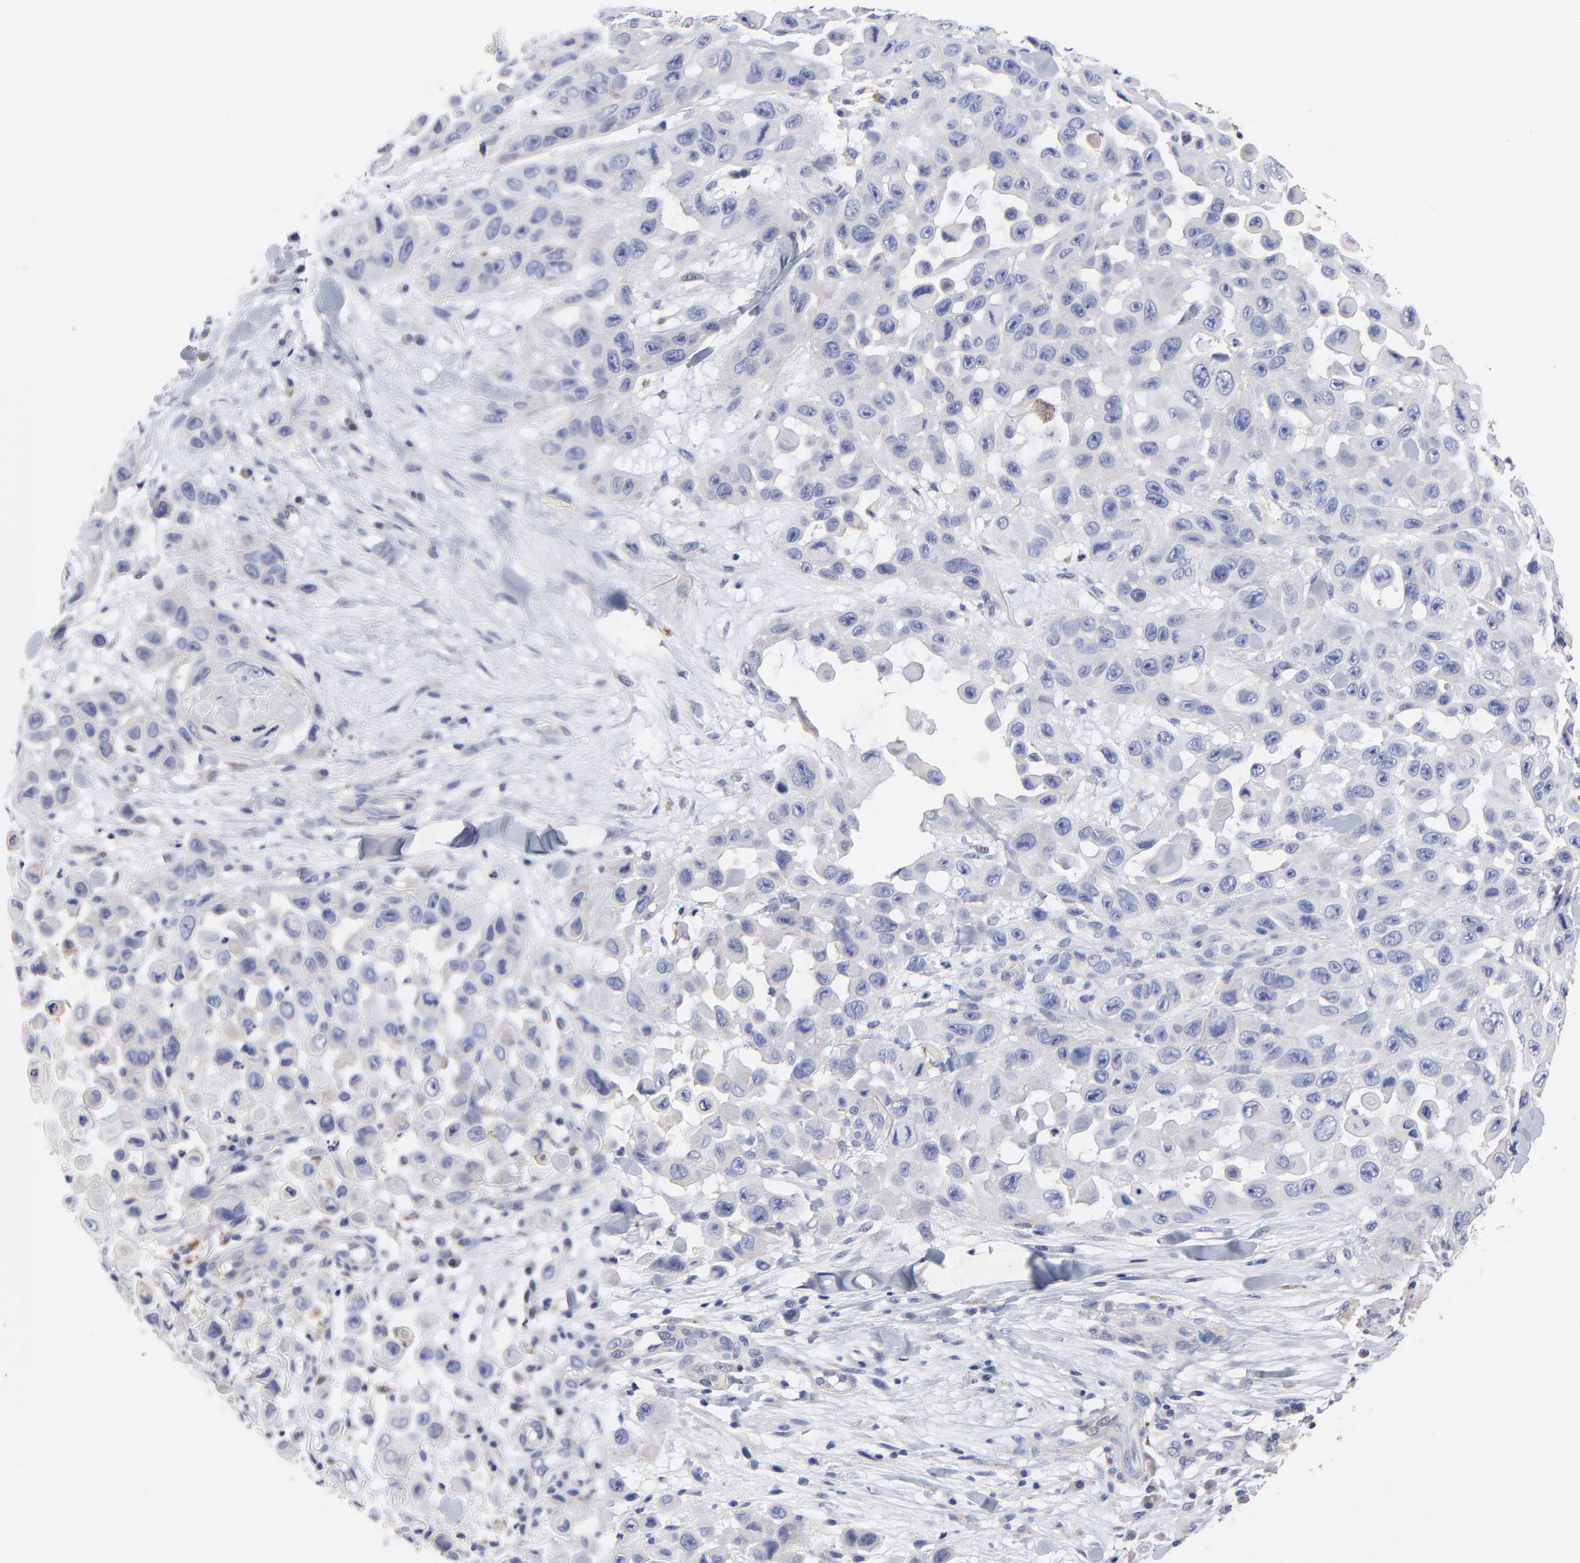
{"staining": {"intensity": "weak", "quantity": "<25%", "location": "cytoplasmic/membranous"}, "tissue": "skin cancer", "cell_type": "Tumor cells", "image_type": "cancer", "snomed": [{"axis": "morphology", "description": "Squamous cell carcinoma, NOS"}, {"axis": "topography", "description": "Skin"}], "caption": "The IHC photomicrograph has no significant expression in tumor cells of skin cancer (squamous cell carcinoma) tissue.", "gene": "FBXO10", "patient": {"sex": "male", "age": 81}}